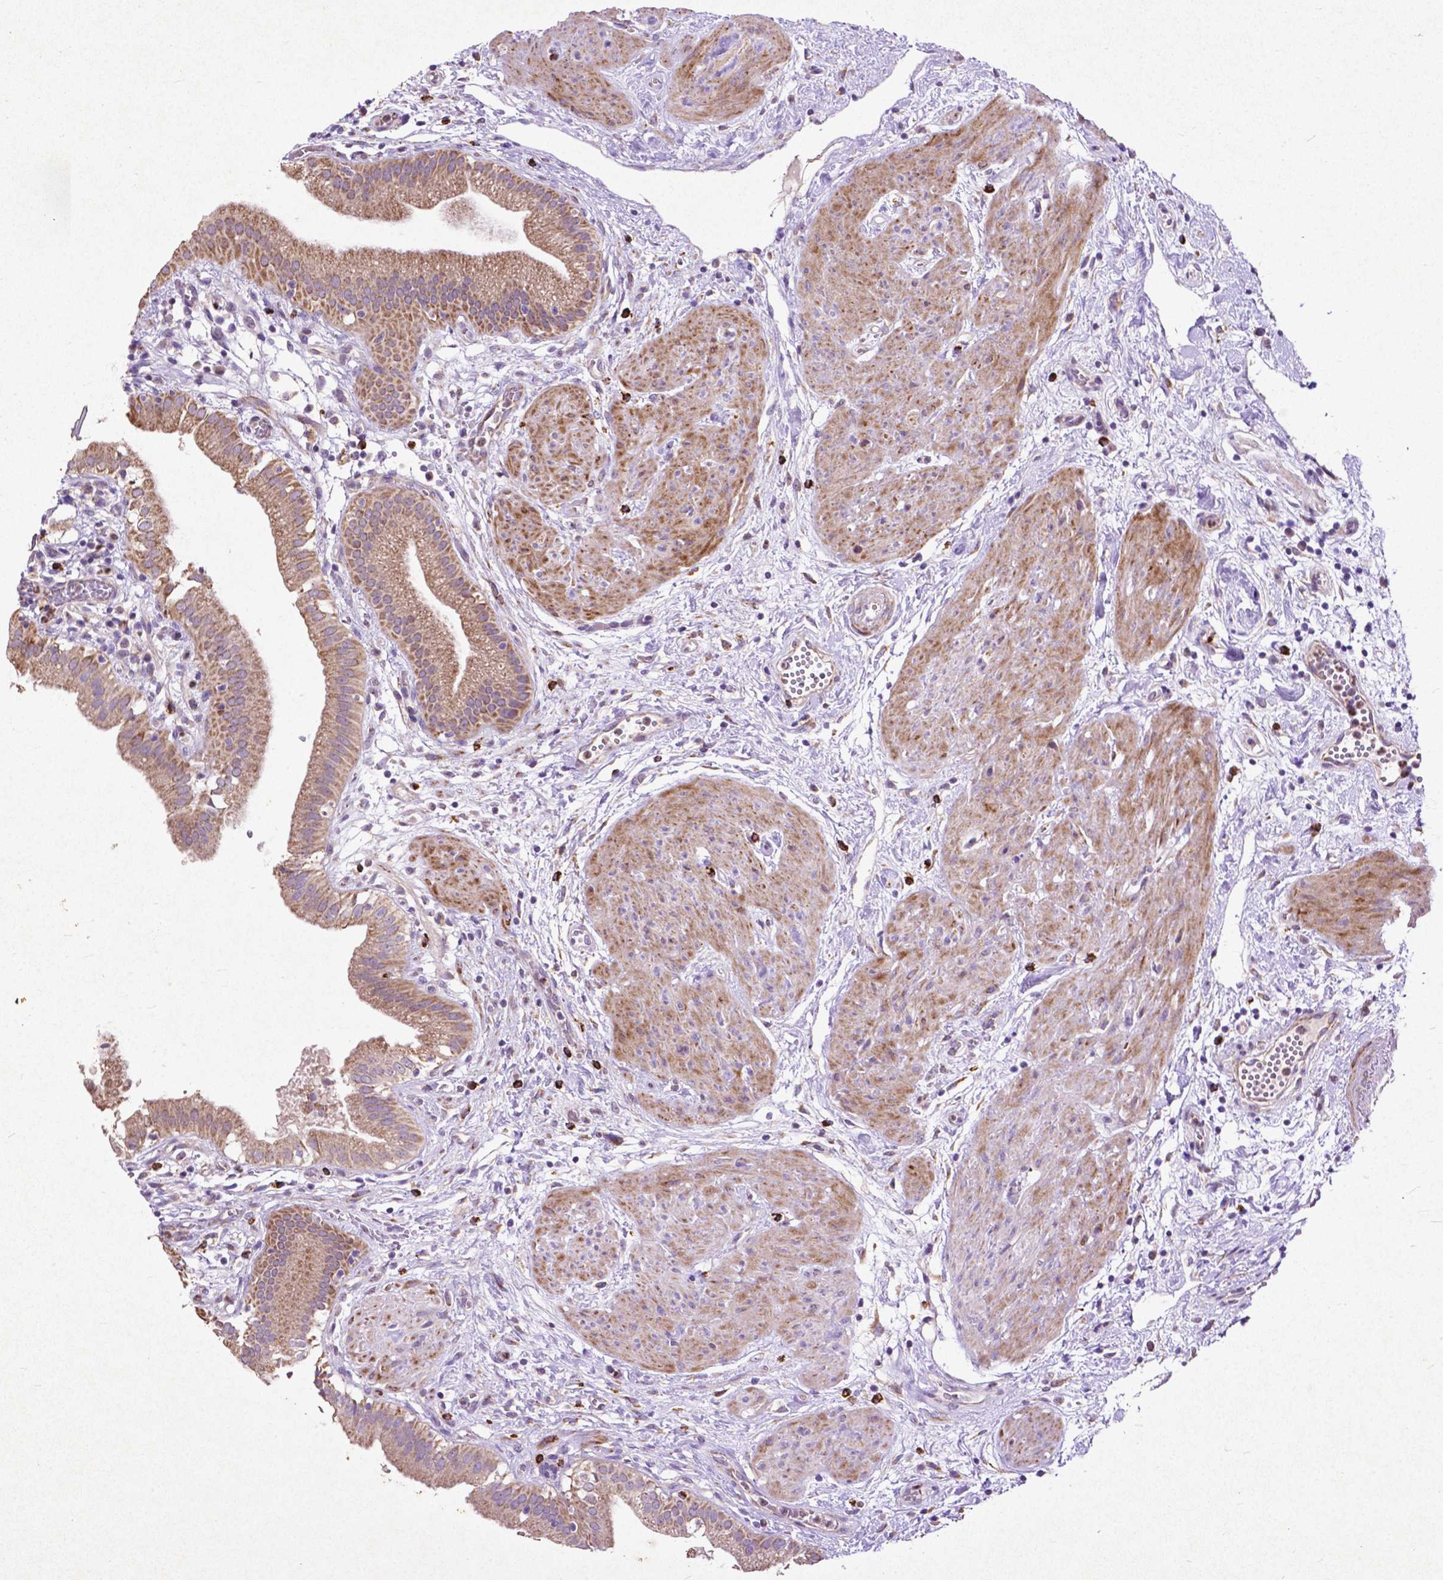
{"staining": {"intensity": "moderate", "quantity": ">75%", "location": "cytoplasmic/membranous"}, "tissue": "gallbladder", "cell_type": "Glandular cells", "image_type": "normal", "snomed": [{"axis": "morphology", "description": "Normal tissue, NOS"}, {"axis": "topography", "description": "Gallbladder"}], "caption": "The immunohistochemical stain shows moderate cytoplasmic/membranous staining in glandular cells of unremarkable gallbladder.", "gene": "THEGL", "patient": {"sex": "female", "age": 65}}